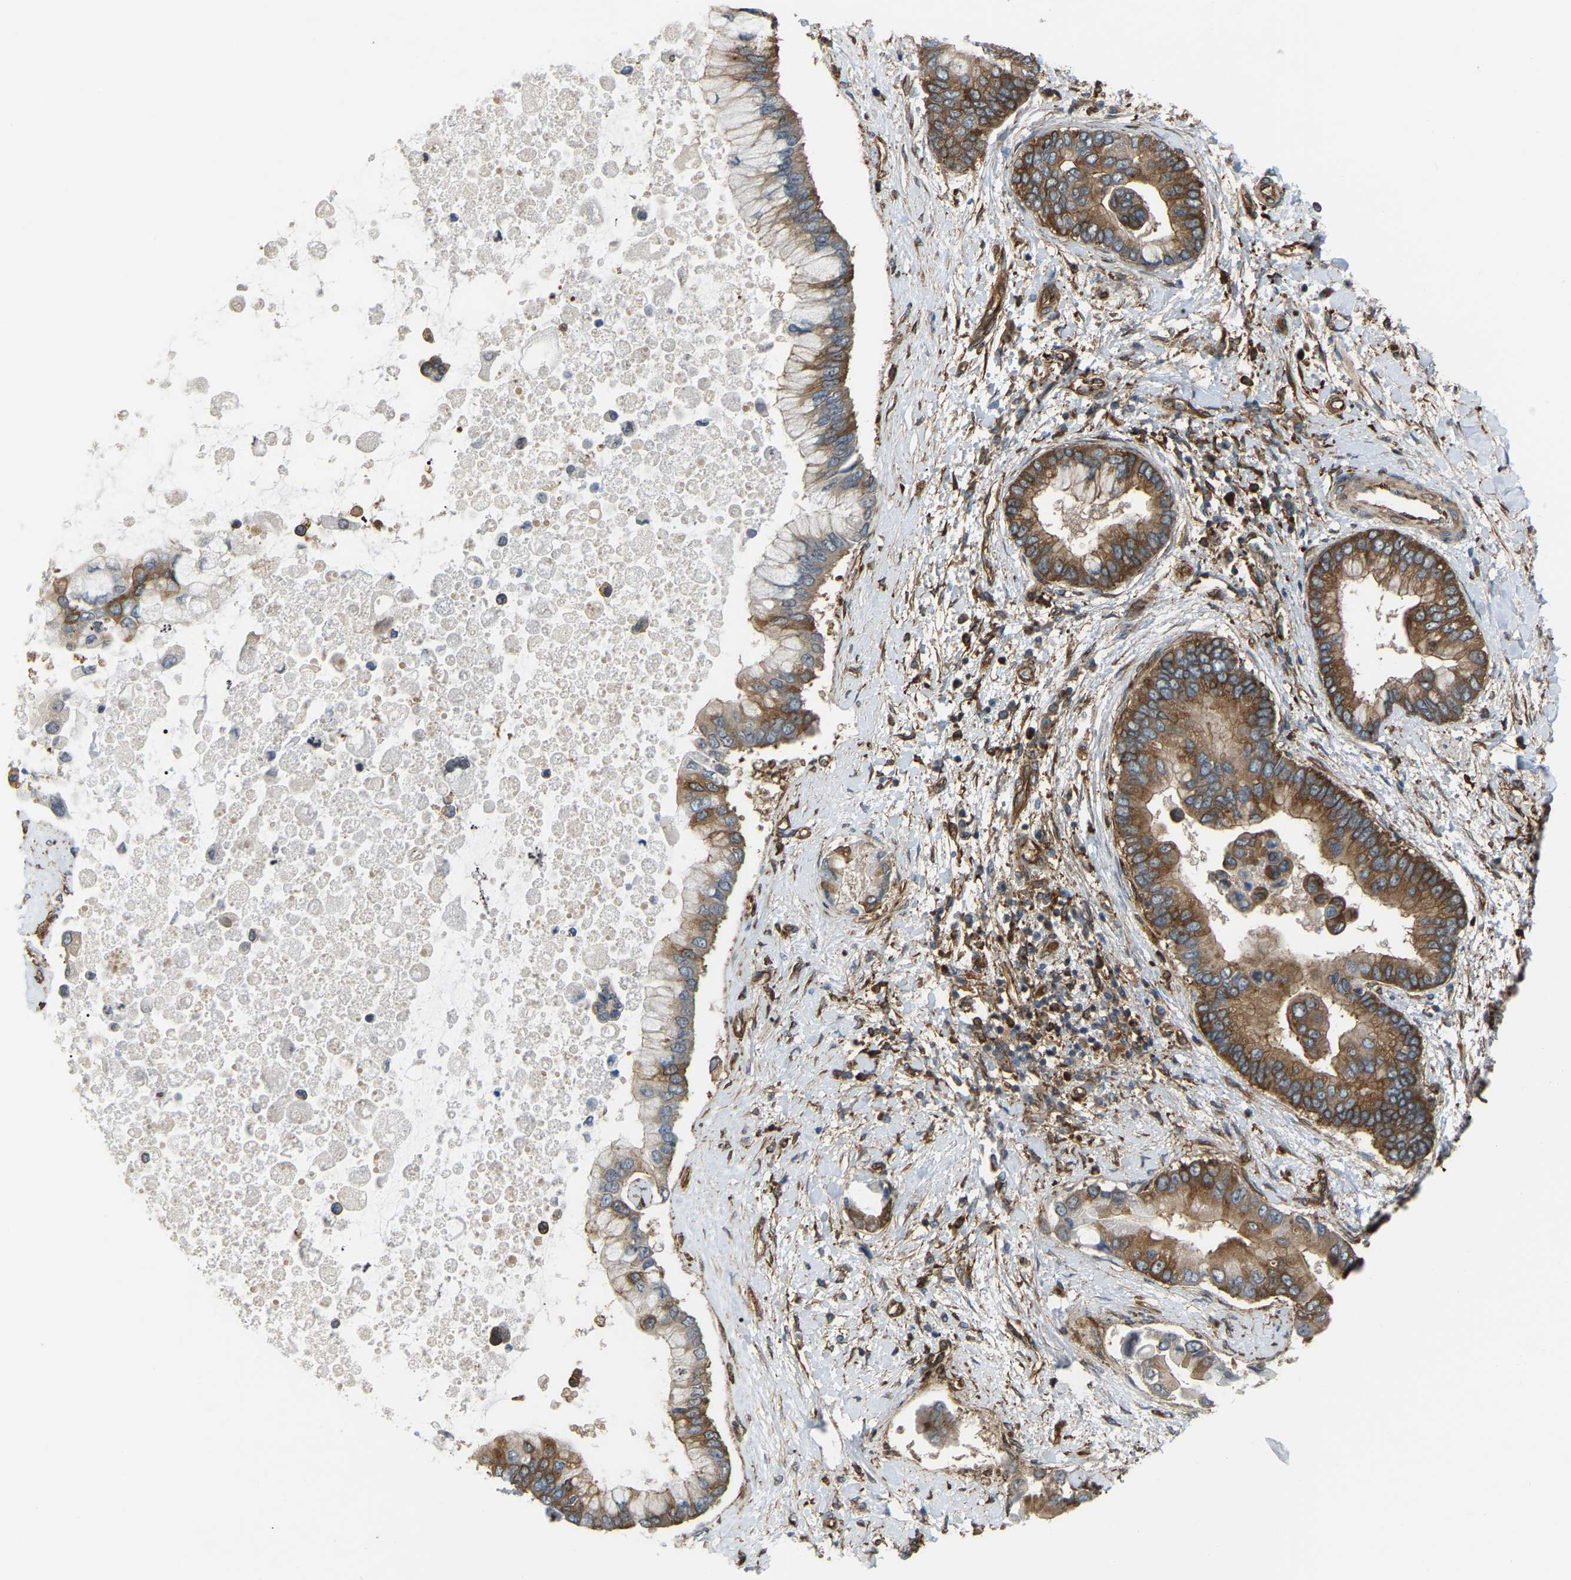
{"staining": {"intensity": "moderate", "quantity": "25%-75%", "location": "cytoplasmic/membranous"}, "tissue": "liver cancer", "cell_type": "Tumor cells", "image_type": "cancer", "snomed": [{"axis": "morphology", "description": "Cholangiocarcinoma"}, {"axis": "topography", "description": "Liver"}], "caption": "Immunohistochemical staining of human liver cholangiocarcinoma exhibits medium levels of moderate cytoplasmic/membranous protein staining in about 25%-75% of tumor cells.", "gene": "PICALM", "patient": {"sex": "male", "age": 50}}